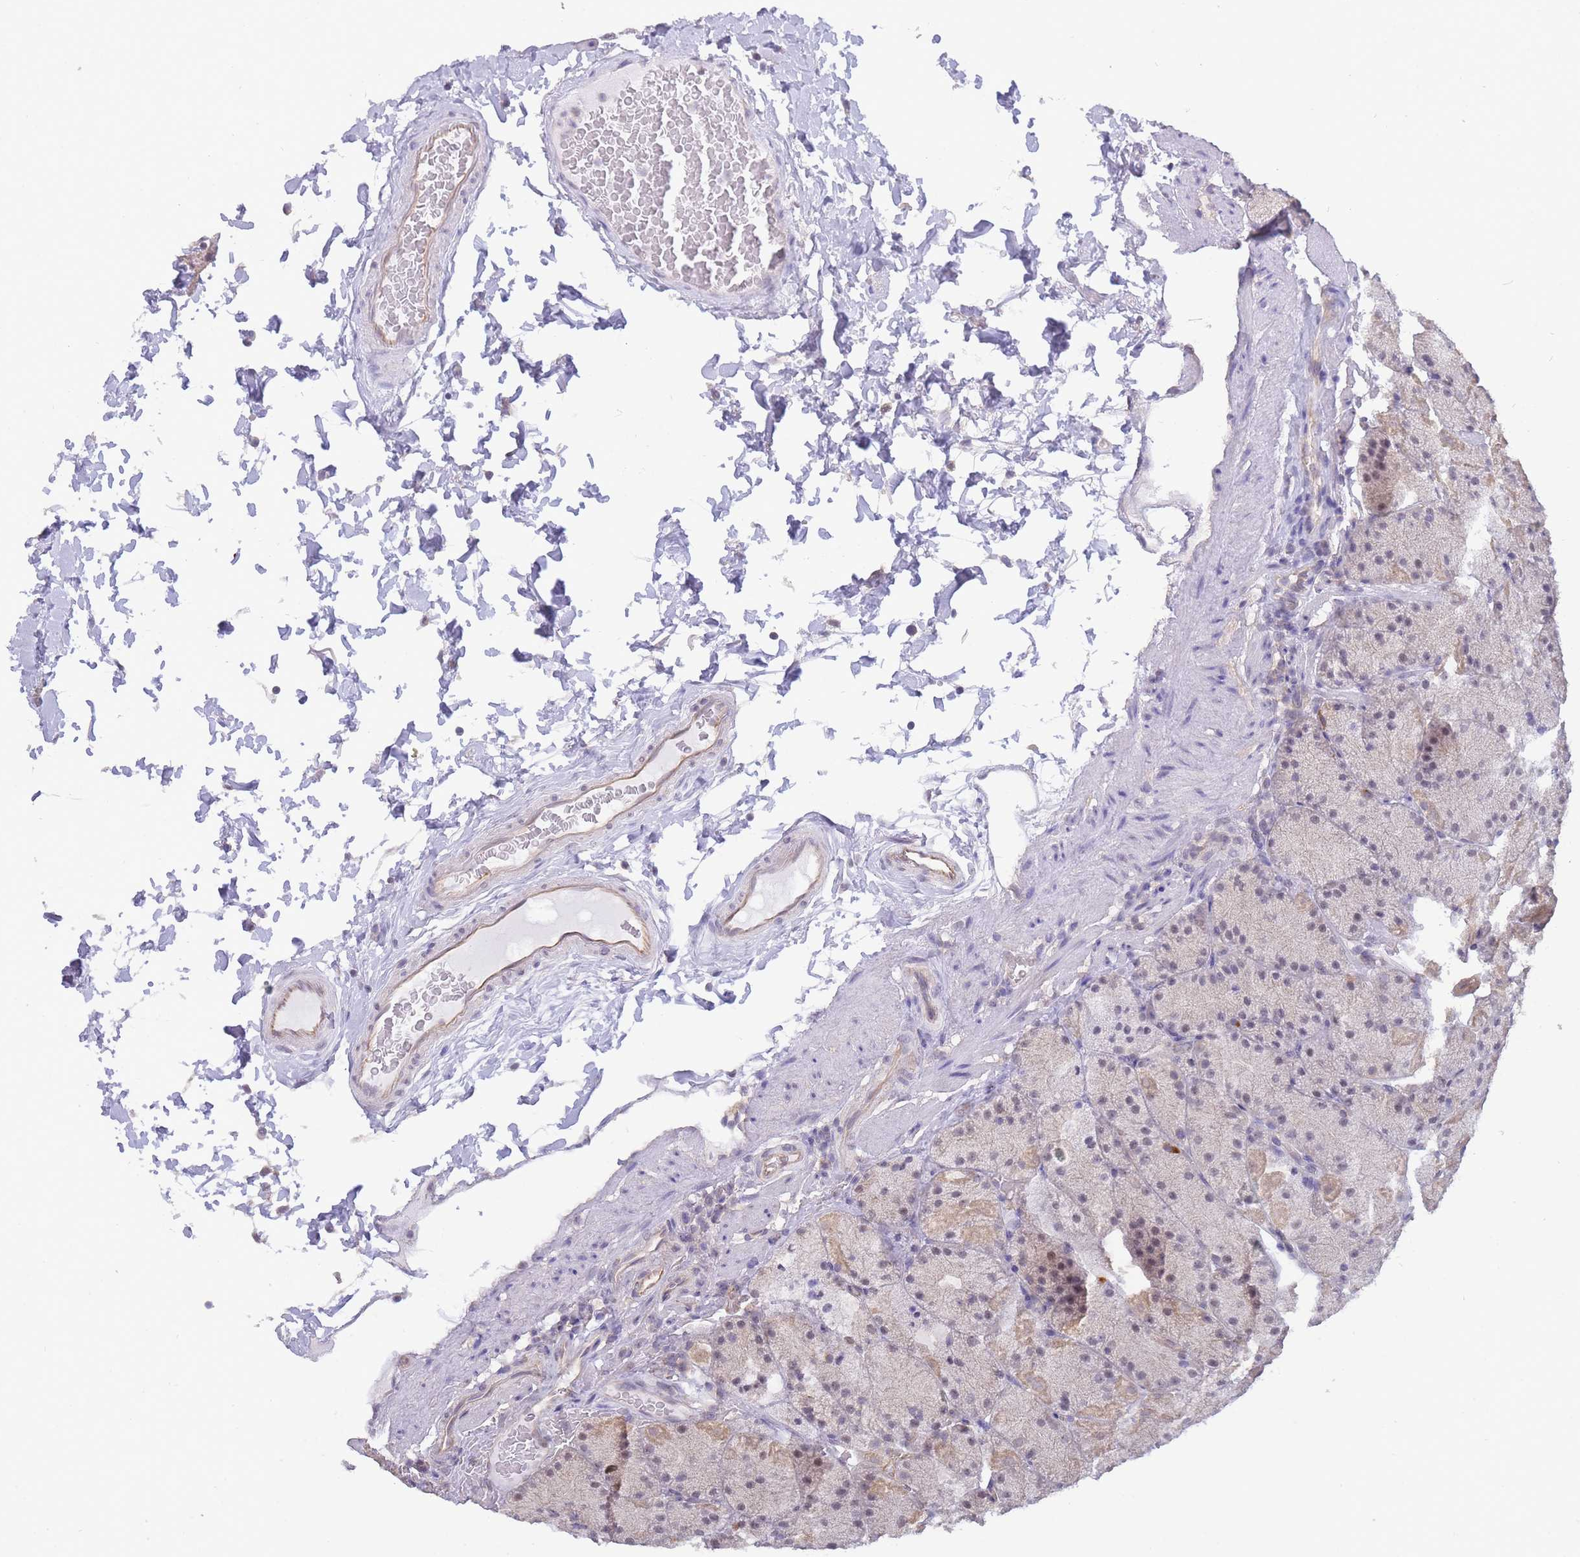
{"staining": {"intensity": "weak", "quantity": "25%-75%", "location": "cytoplasmic/membranous,nuclear"}, "tissue": "stomach", "cell_type": "Glandular cells", "image_type": "normal", "snomed": [{"axis": "morphology", "description": "Normal tissue, NOS"}, {"axis": "topography", "description": "Stomach, upper"}, {"axis": "topography", "description": "Stomach, lower"}], "caption": "High-power microscopy captured an immunohistochemistry histopathology image of unremarkable stomach, revealing weak cytoplasmic/membranous,nuclear expression in about 25%-75% of glandular cells. The staining was performed using DAB (3,3'-diaminobenzidine), with brown indicating positive protein expression. Nuclei are stained blue with hematoxylin.", "gene": "C19orf25", "patient": {"sex": "male", "age": 67}}